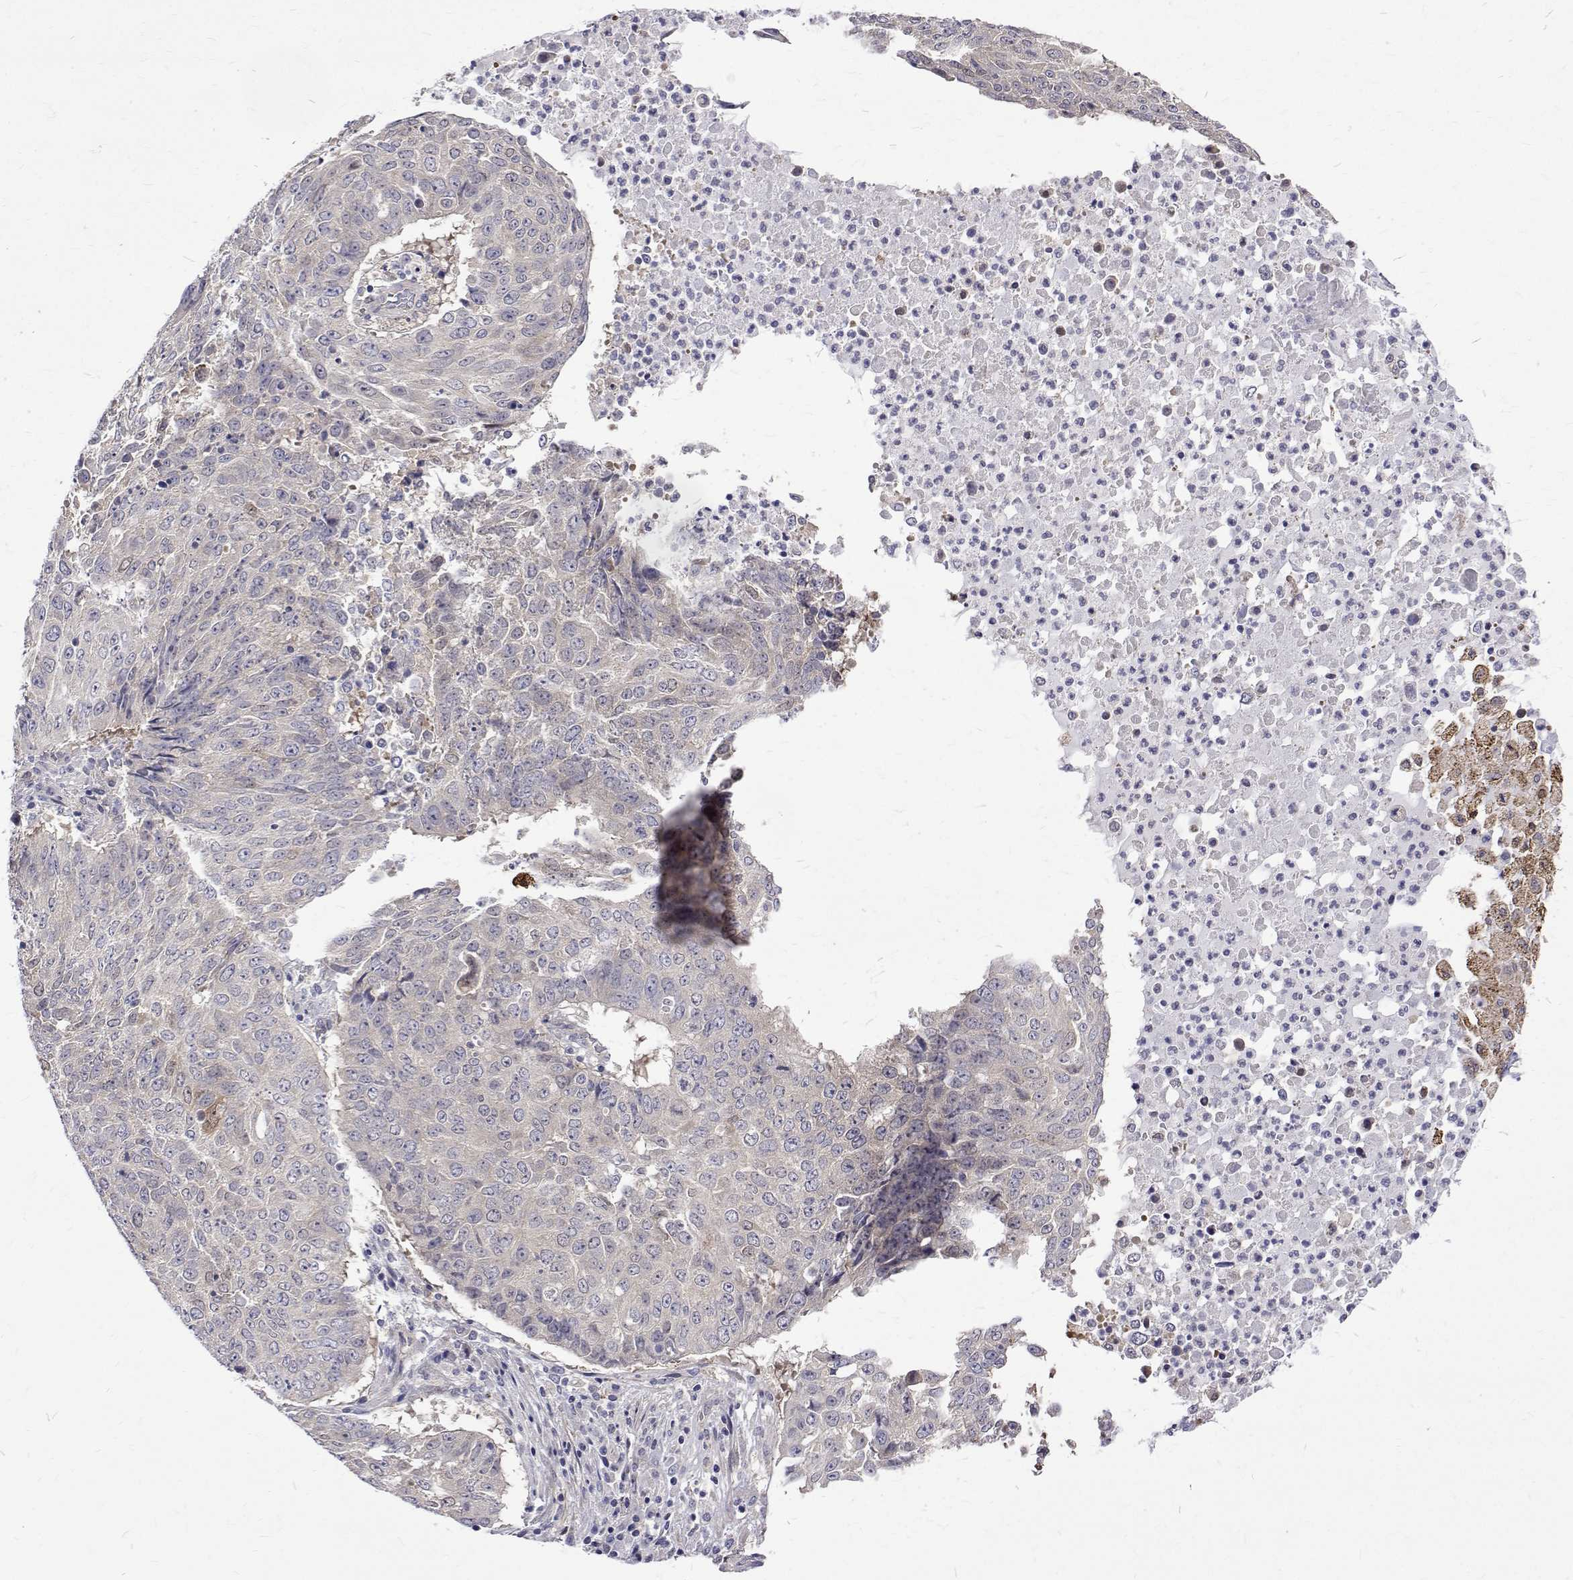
{"staining": {"intensity": "negative", "quantity": "none", "location": "none"}, "tissue": "lung cancer", "cell_type": "Tumor cells", "image_type": "cancer", "snomed": [{"axis": "morphology", "description": "Normal tissue, NOS"}, {"axis": "morphology", "description": "Squamous cell carcinoma, NOS"}, {"axis": "topography", "description": "Bronchus"}, {"axis": "topography", "description": "Lung"}], "caption": "Immunohistochemistry (IHC) histopathology image of neoplastic tissue: human lung cancer stained with DAB (3,3'-diaminobenzidine) displays no significant protein expression in tumor cells.", "gene": "PADI1", "patient": {"sex": "male", "age": 64}}